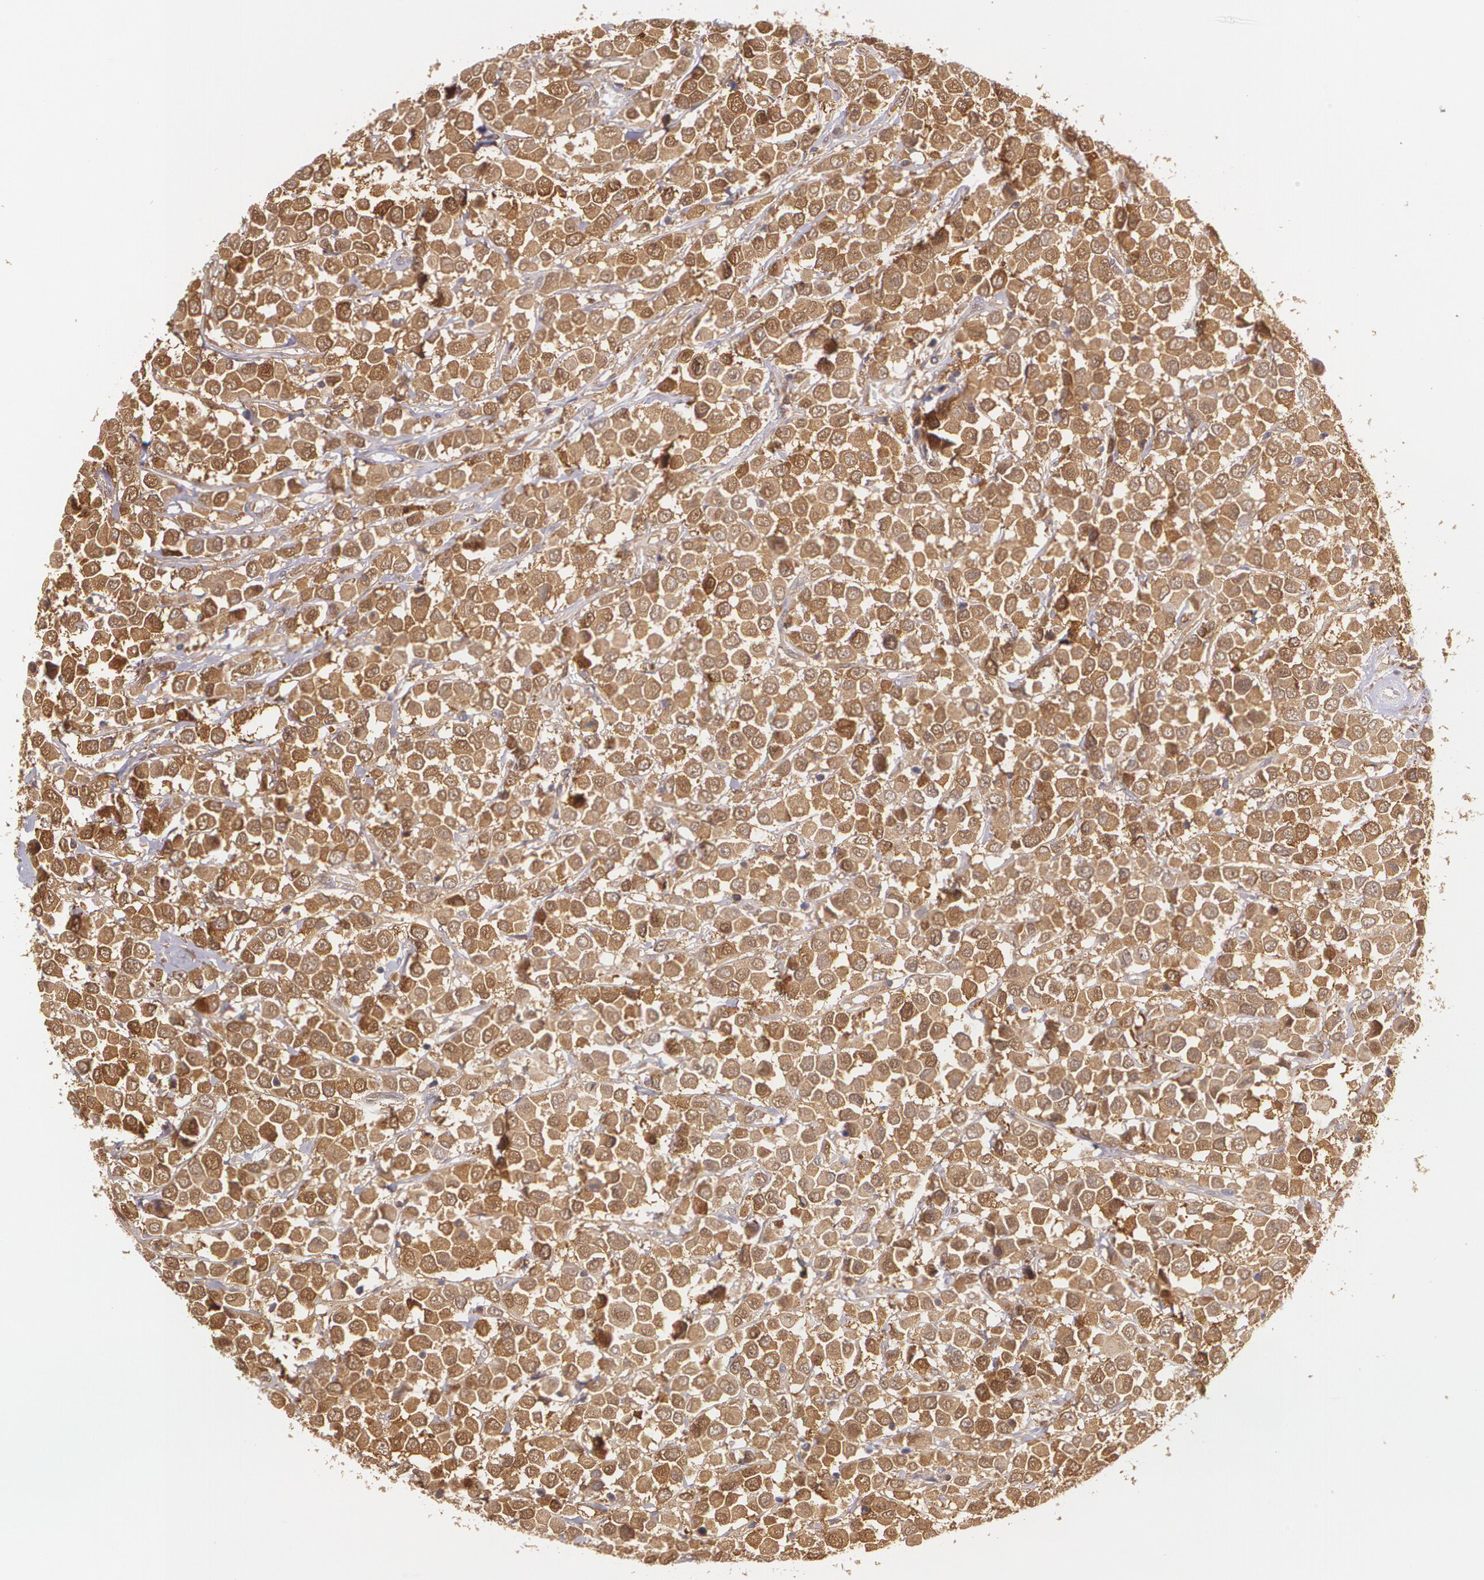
{"staining": {"intensity": "moderate", "quantity": ">75%", "location": "cytoplasmic/membranous"}, "tissue": "breast cancer", "cell_type": "Tumor cells", "image_type": "cancer", "snomed": [{"axis": "morphology", "description": "Duct carcinoma"}, {"axis": "topography", "description": "Breast"}], "caption": "IHC of breast intraductal carcinoma reveals medium levels of moderate cytoplasmic/membranous positivity in approximately >75% of tumor cells. (DAB IHC, brown staining for protein, blue staining for nuclei).", "gene": "HSPH1", "patient": {"sex": "female", "age": 61}}